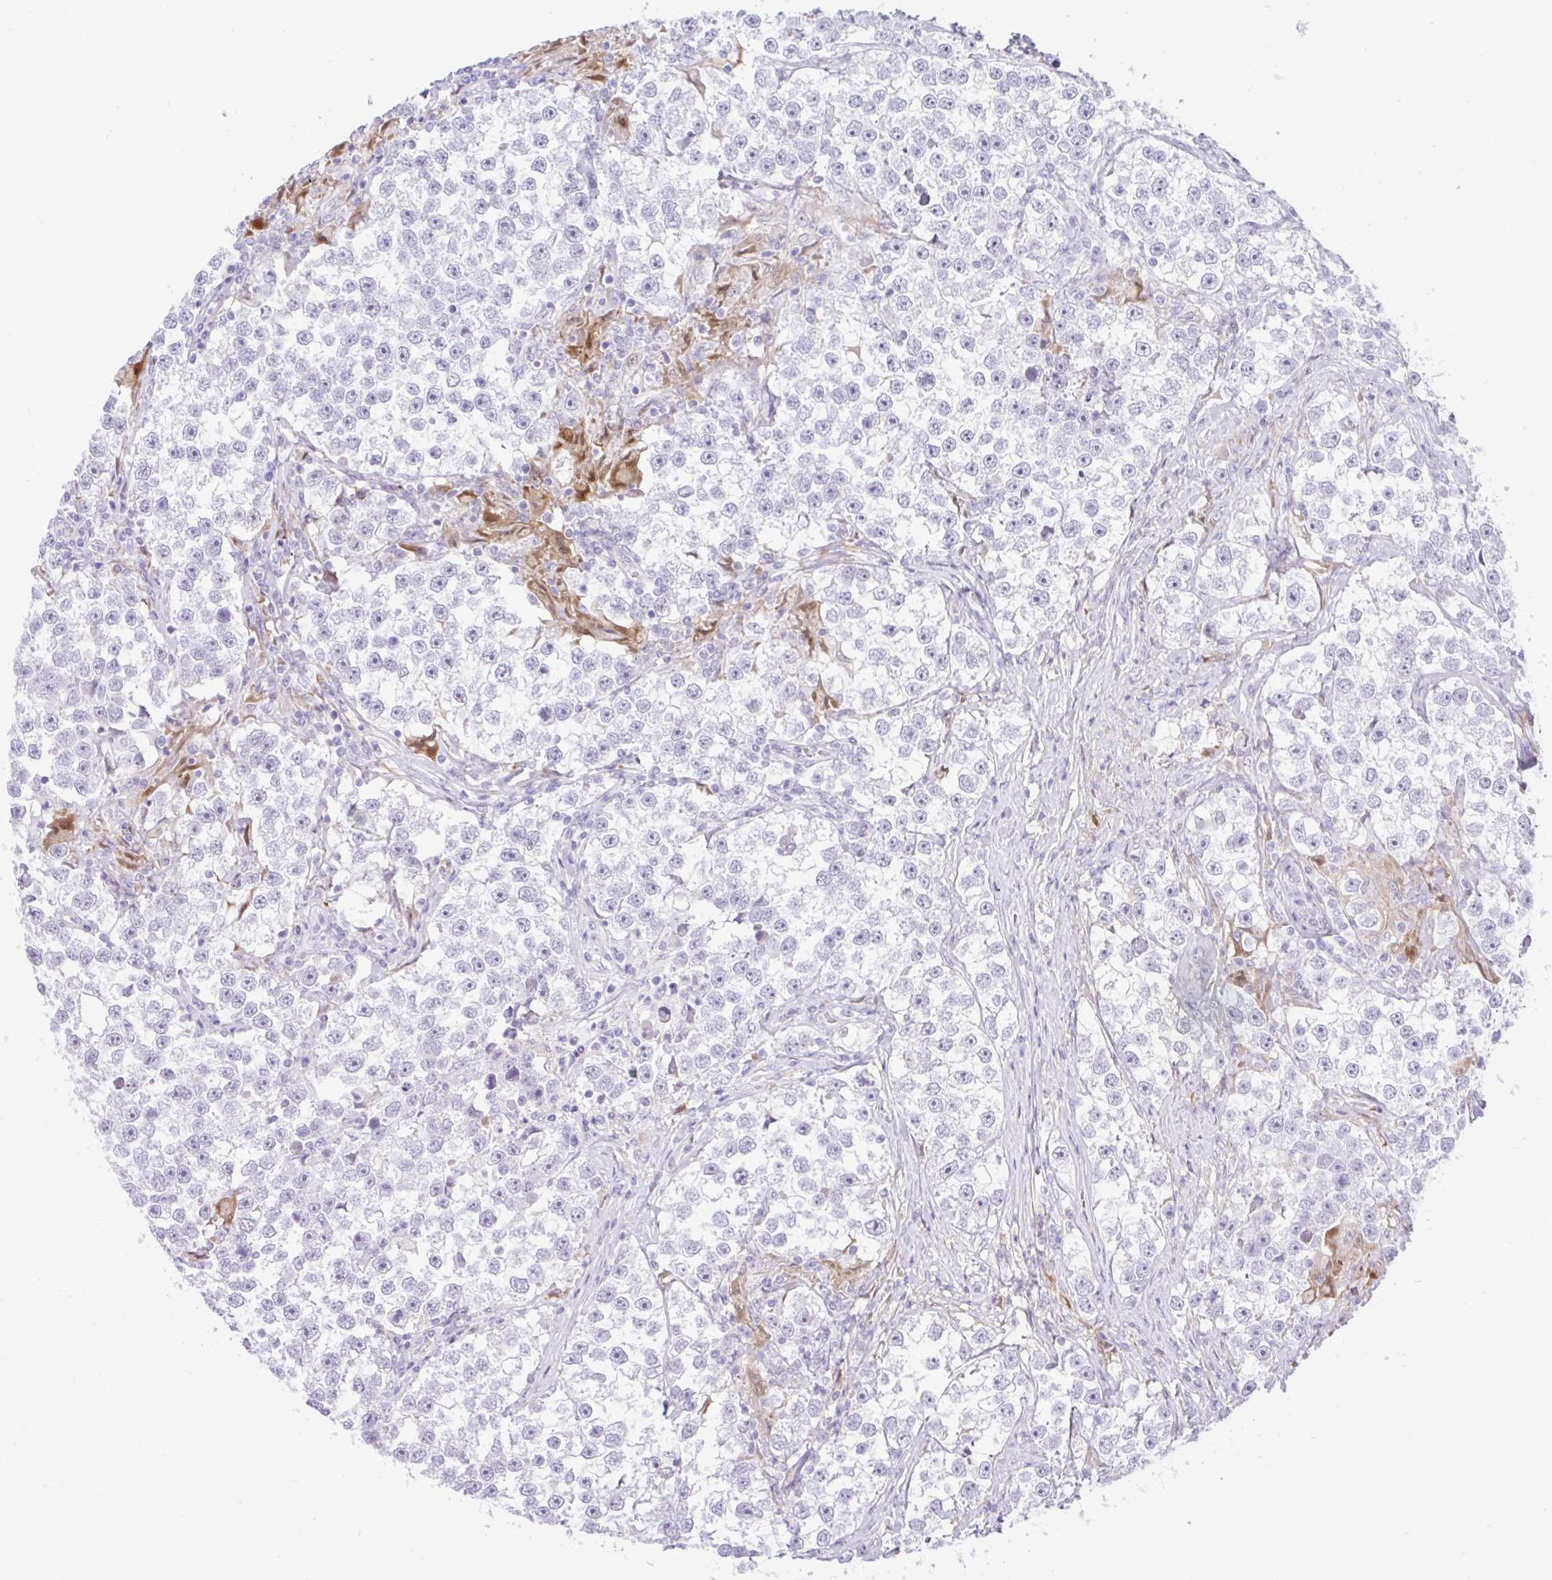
{"staining": {"intensity": "negative", "quantity": "none", "location": "none"}, "tissue": "testis cancer", "cell_type": "Tumor cells", "image_type": "cancer", "snomed": [{"axis": "morphology", "description": "Seminoma, NOS"}, {"axis": "topography", "description": "Testis"}], "caption": "This photomicrograph is of seminoma (testis) stained with immunohistochemistry (IHC) to label a protein in brown with the nuclei are counter-stained blue. There is no positivity in tumor cells. (DAB (3,3'-diaminobenzidine) immunohistochemistry with hematoxylin counter stain).", "gene": "ZNF101", "patient": {"sex": "male", "age": 46}}